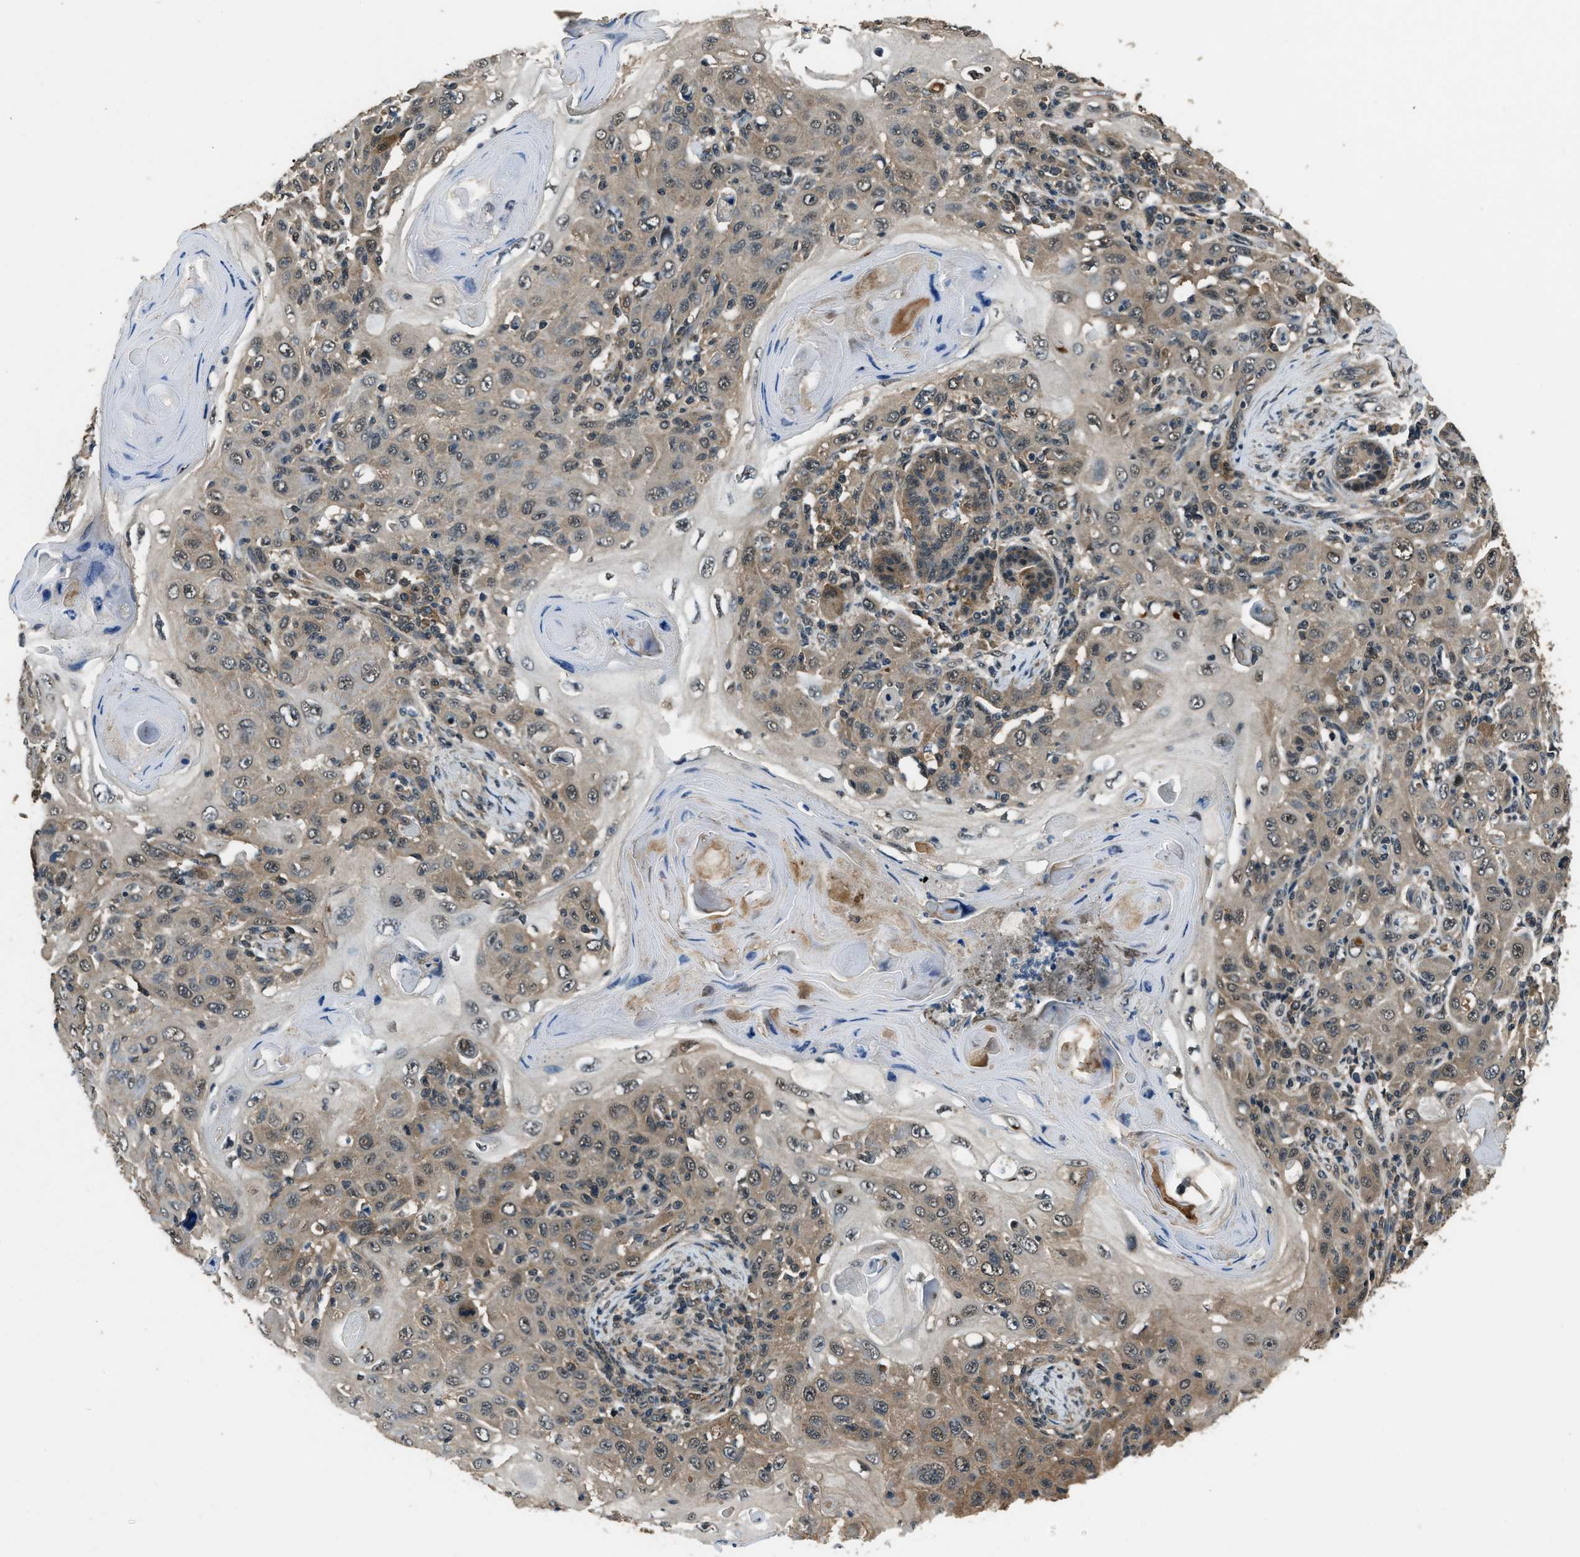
{"staining": {"intensity": "weak", "quantity": ">75%", "location": "cytoplasmic/membranous"}, "tissue": "skin cancer", "cell_type": "Tumor cells", "image_type": "cancer", "snomed": [{"axis": "morphology", "description": "Squamous cell carcinoma, NOS"}, {"axis": "topography", "description": "Skin"}], "caption": "Skin cancer (squamous cell carcinoma) stained with DAB immunohistochemistry displays low levels of weak cytoplasmic/membranous positivity in approximately >75% of tumor cells.", "gene": "NUDCD3", "patient": {"sex": "female", "age": 88}}